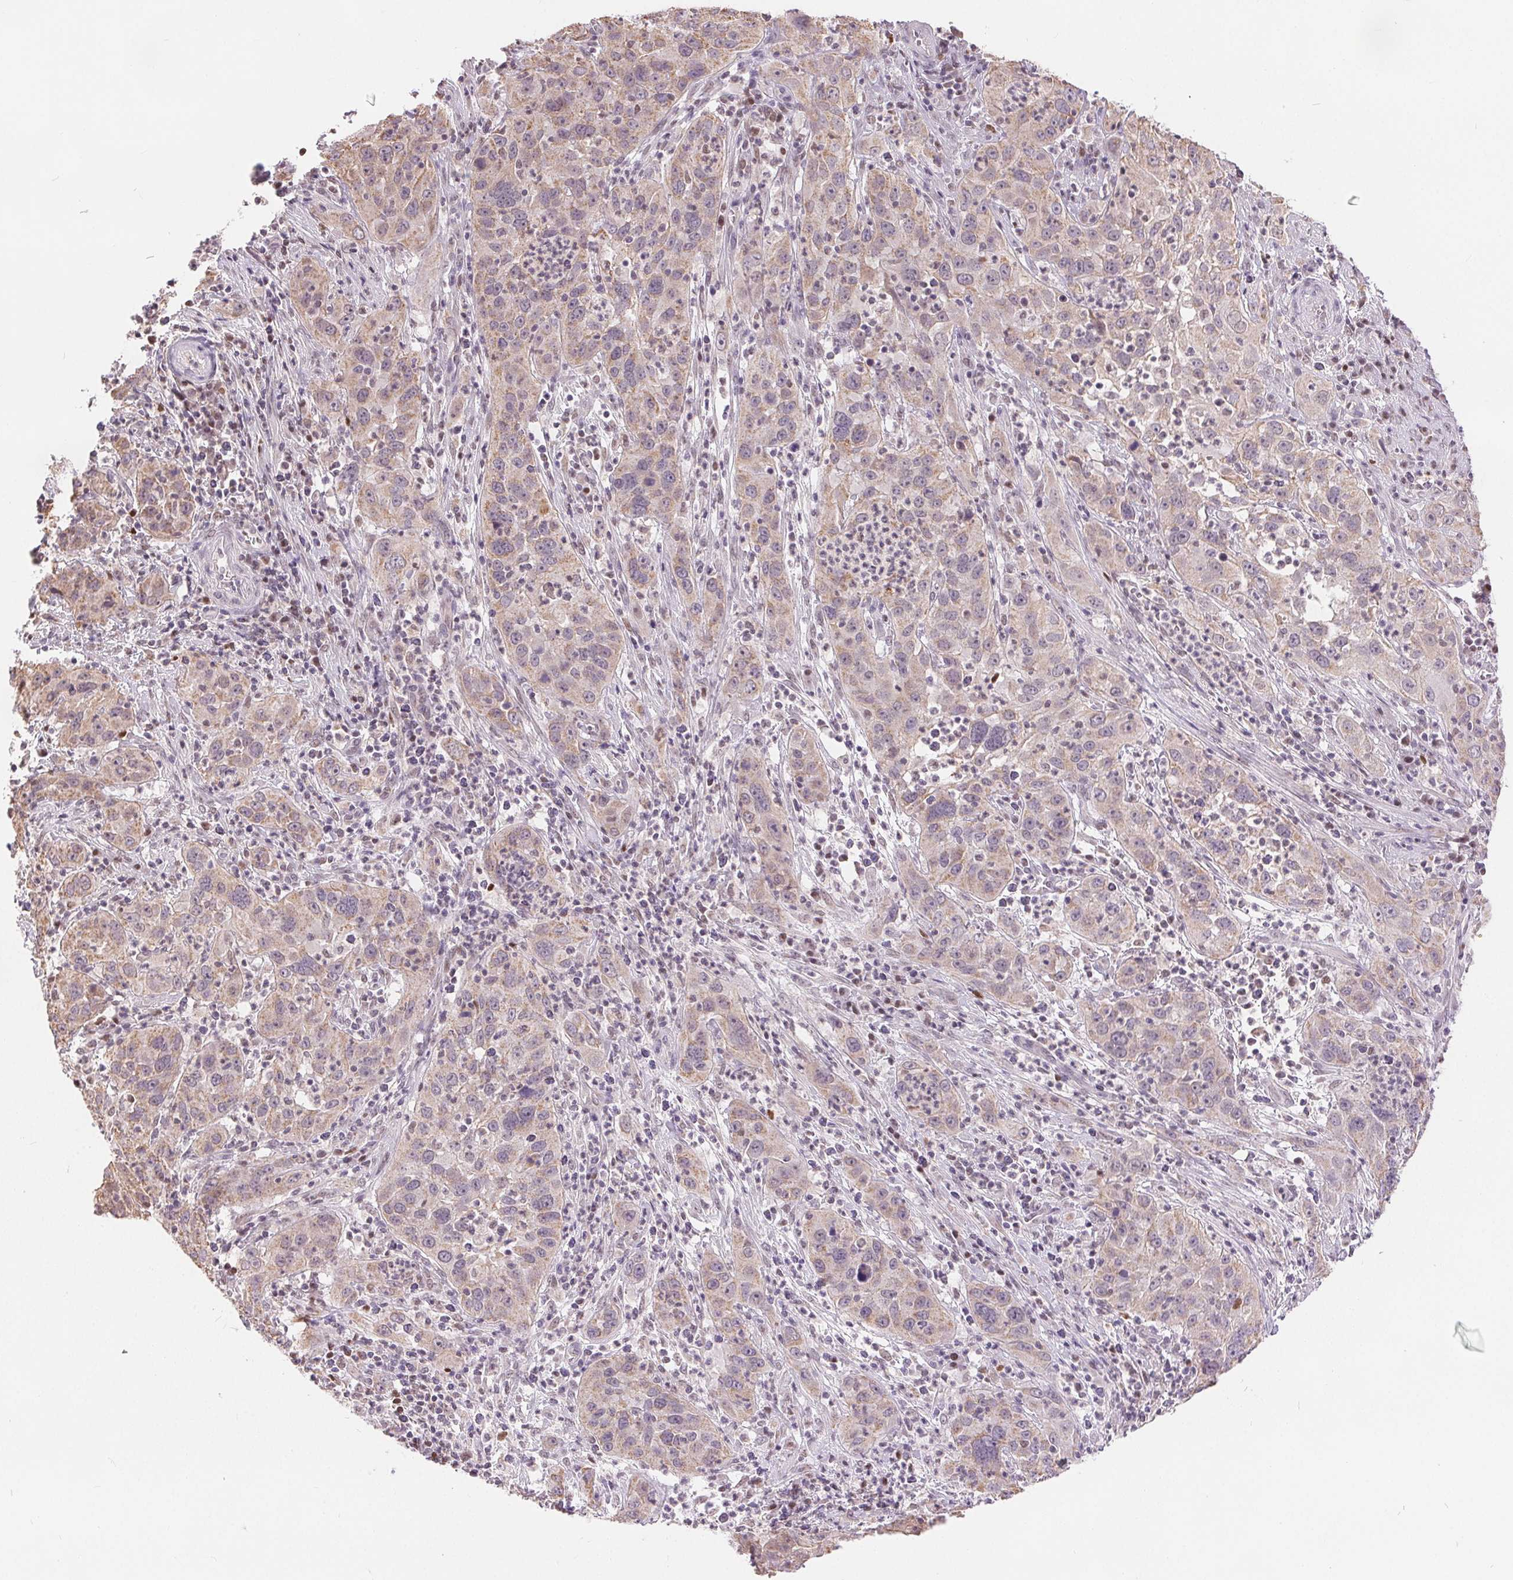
{"staining": {"intensity": "weak", "quantity": ">75%", "location": "cytoplasmic/membranous"}, "tissue": "cervical cancer", "cell_type": "Tumor cells", "image_type": "cancer", "snomed": [{"axis": "morphology", "description": "Squamous cell carcinoma, NOS"}, {"axis": "topography", "description": "Cervix"}], "caption": "A high-resolution micrograph shows immunohistochemistry staining of cervical cancer (squamous cell carcinoma), which reveals weak cytoplasmic/membranous expression in approximately >75% of tumor cells.", "gene": "POU2F2", "patient": {"sex": "female", "age": 32}}